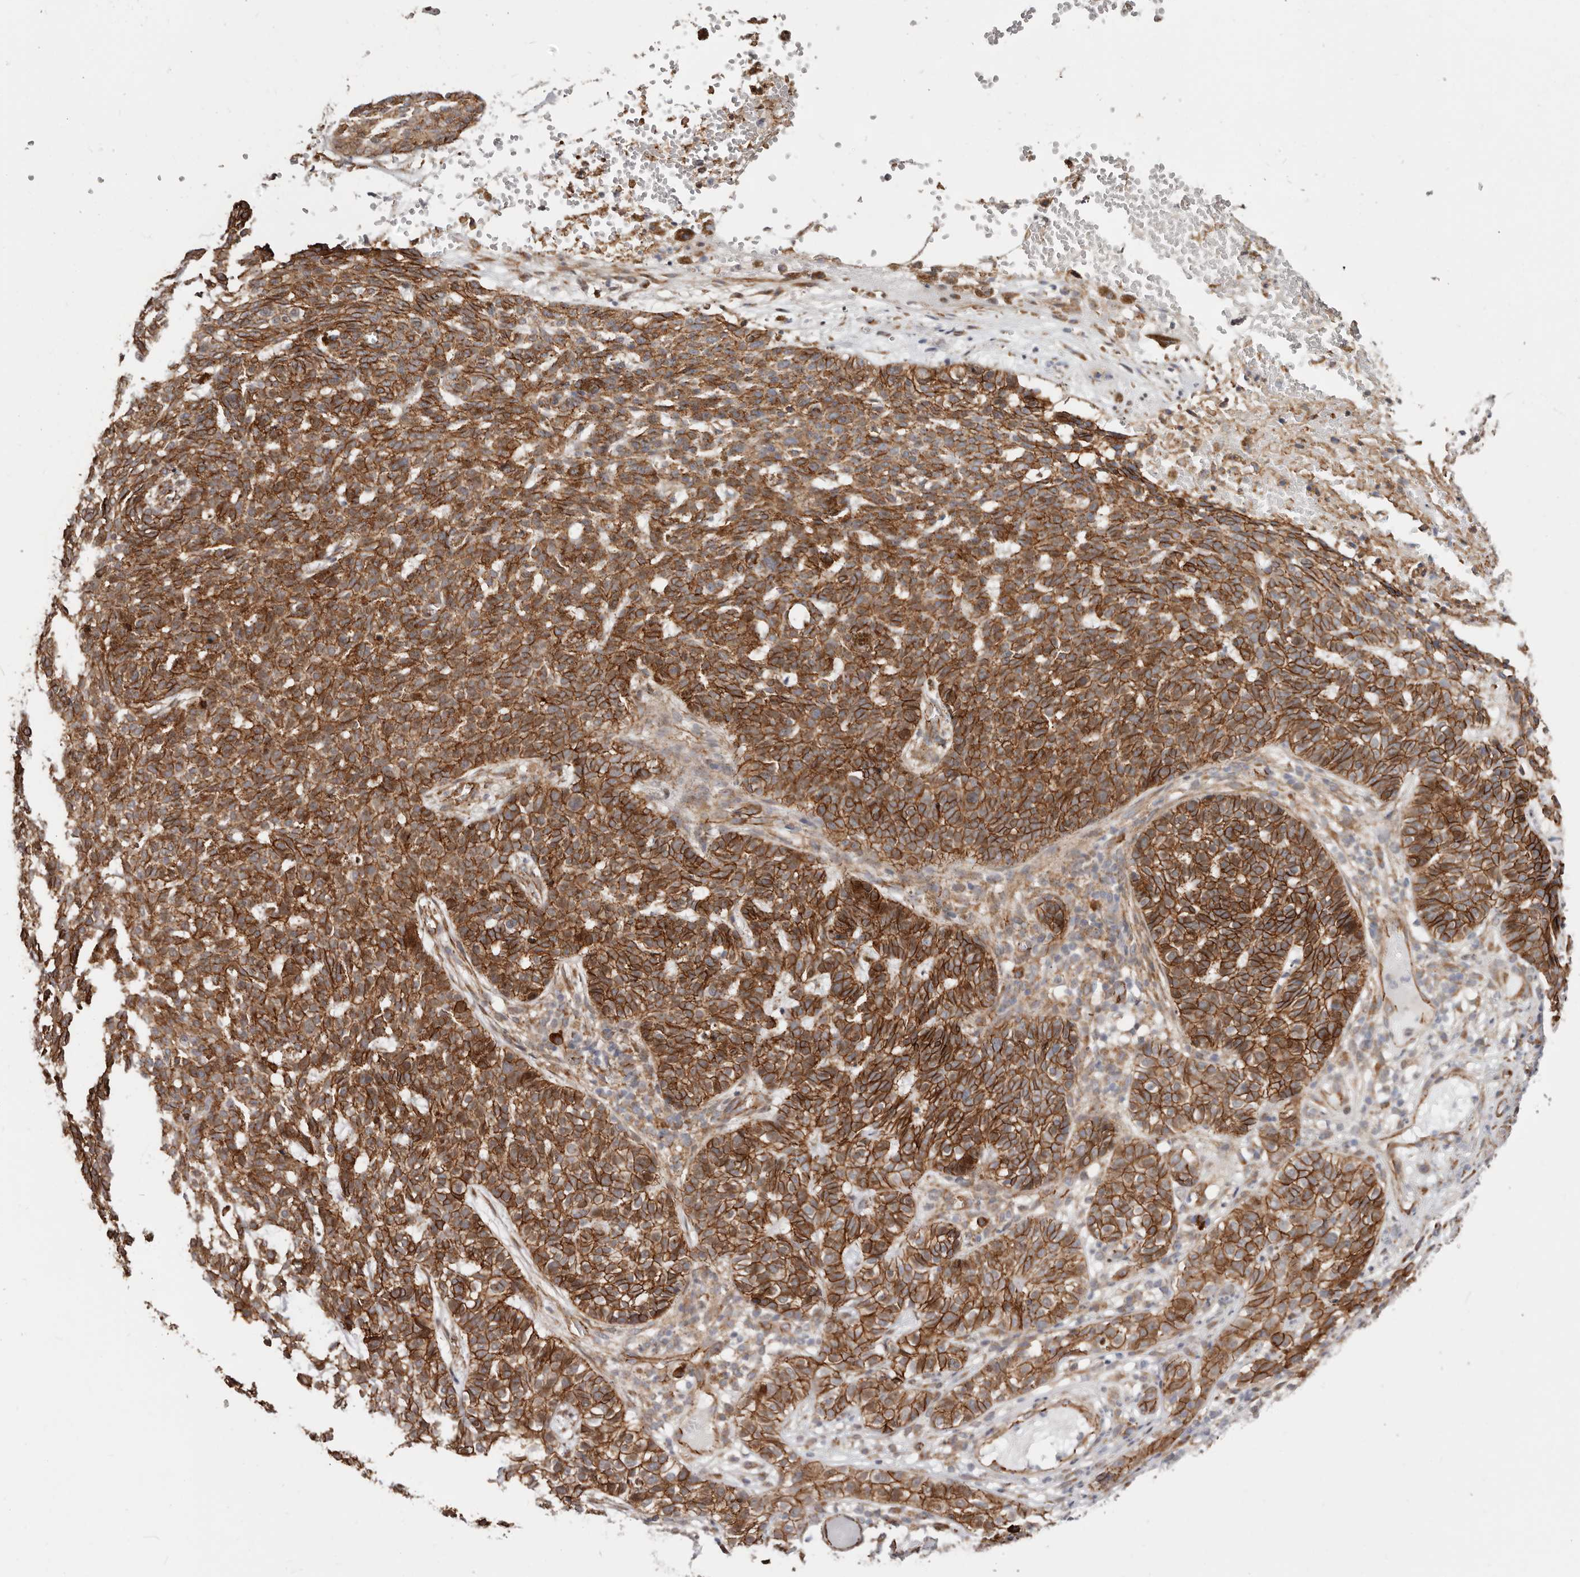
{"staining": {"intensity": "strong", "quantity": ">75%", "location": "cytoplasmic/membranous"}, "tissue": "skin cancer", "cell_type": "Tumor cells", "image_type": "cancer", "snomed": [{"axis": "morphology", "description": "Basal cell carcinoma"}, {"axis": "topography", "description": "Skin"}], "caption": "This is a micrograph of immunohistochemistry (IHC) staining of basal cell carcinoma (skin), which shows strong positivity in the cytoplasmic/membranous of tumor cells.", "gene": "CTNNB1", "patient": {"sex": "male", "age": 85}}